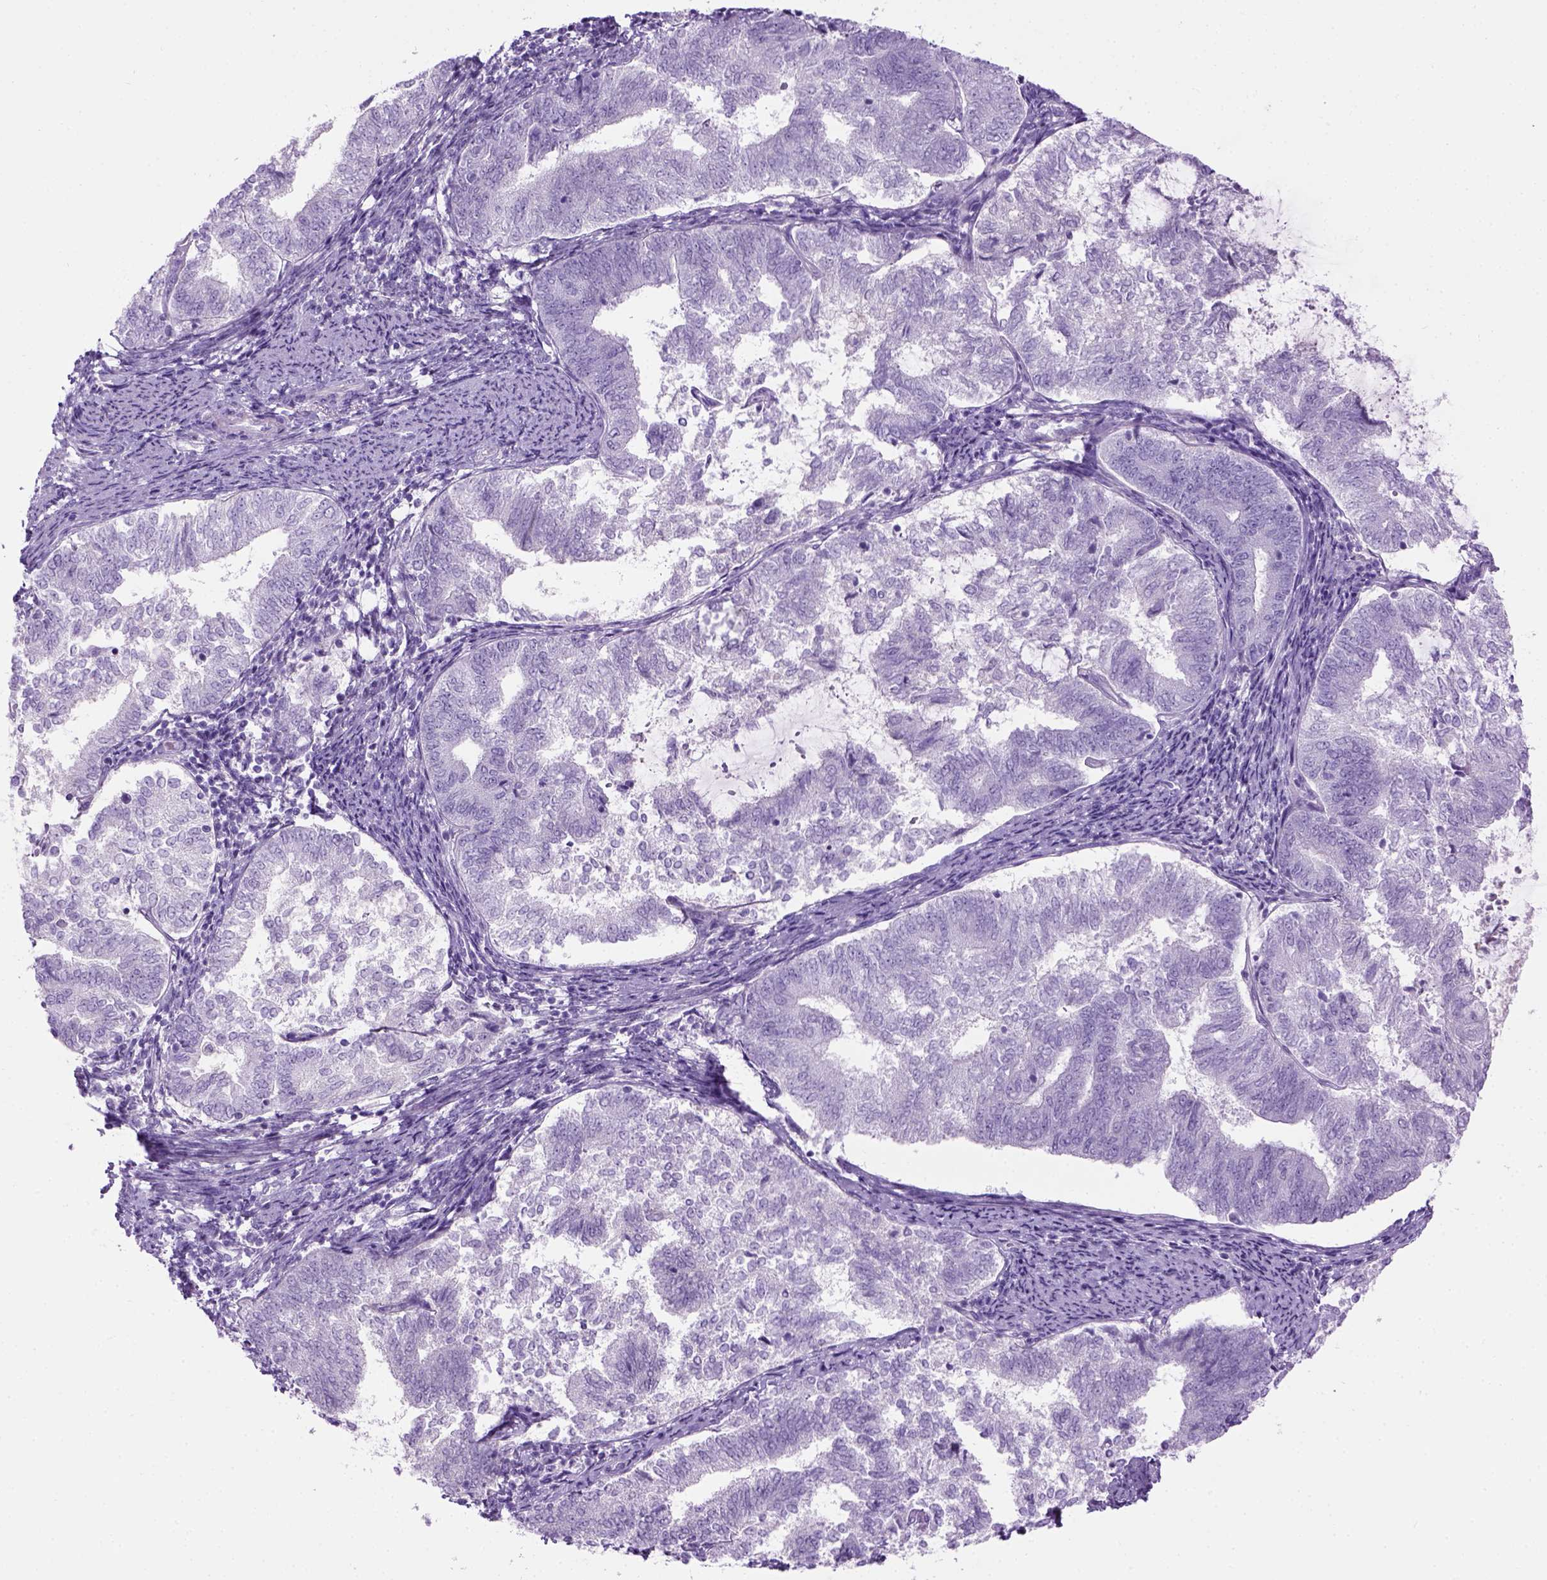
{"staining": {"intensity": "negative", "quantity": "none", "location": "none"}, "tissue": "endometrial cancer", "cell_type": "Tumor cells", "image_type": "cancer", "snomed": [{"axis": "morphology", "description": "Adenocarcinoma, NOS"}, {"axis": "topography", "description": "Endometrium"}], "caption": "The photomicrograph demonstrates no significant staining in tumor cells of endometrial cancer (adenocarcinoma). (DAB immunohistochemistry (IHC) with hematoxylin counter stain).", "gene": "GABRB2", "patient": {"sex": "female", "age": 65}}